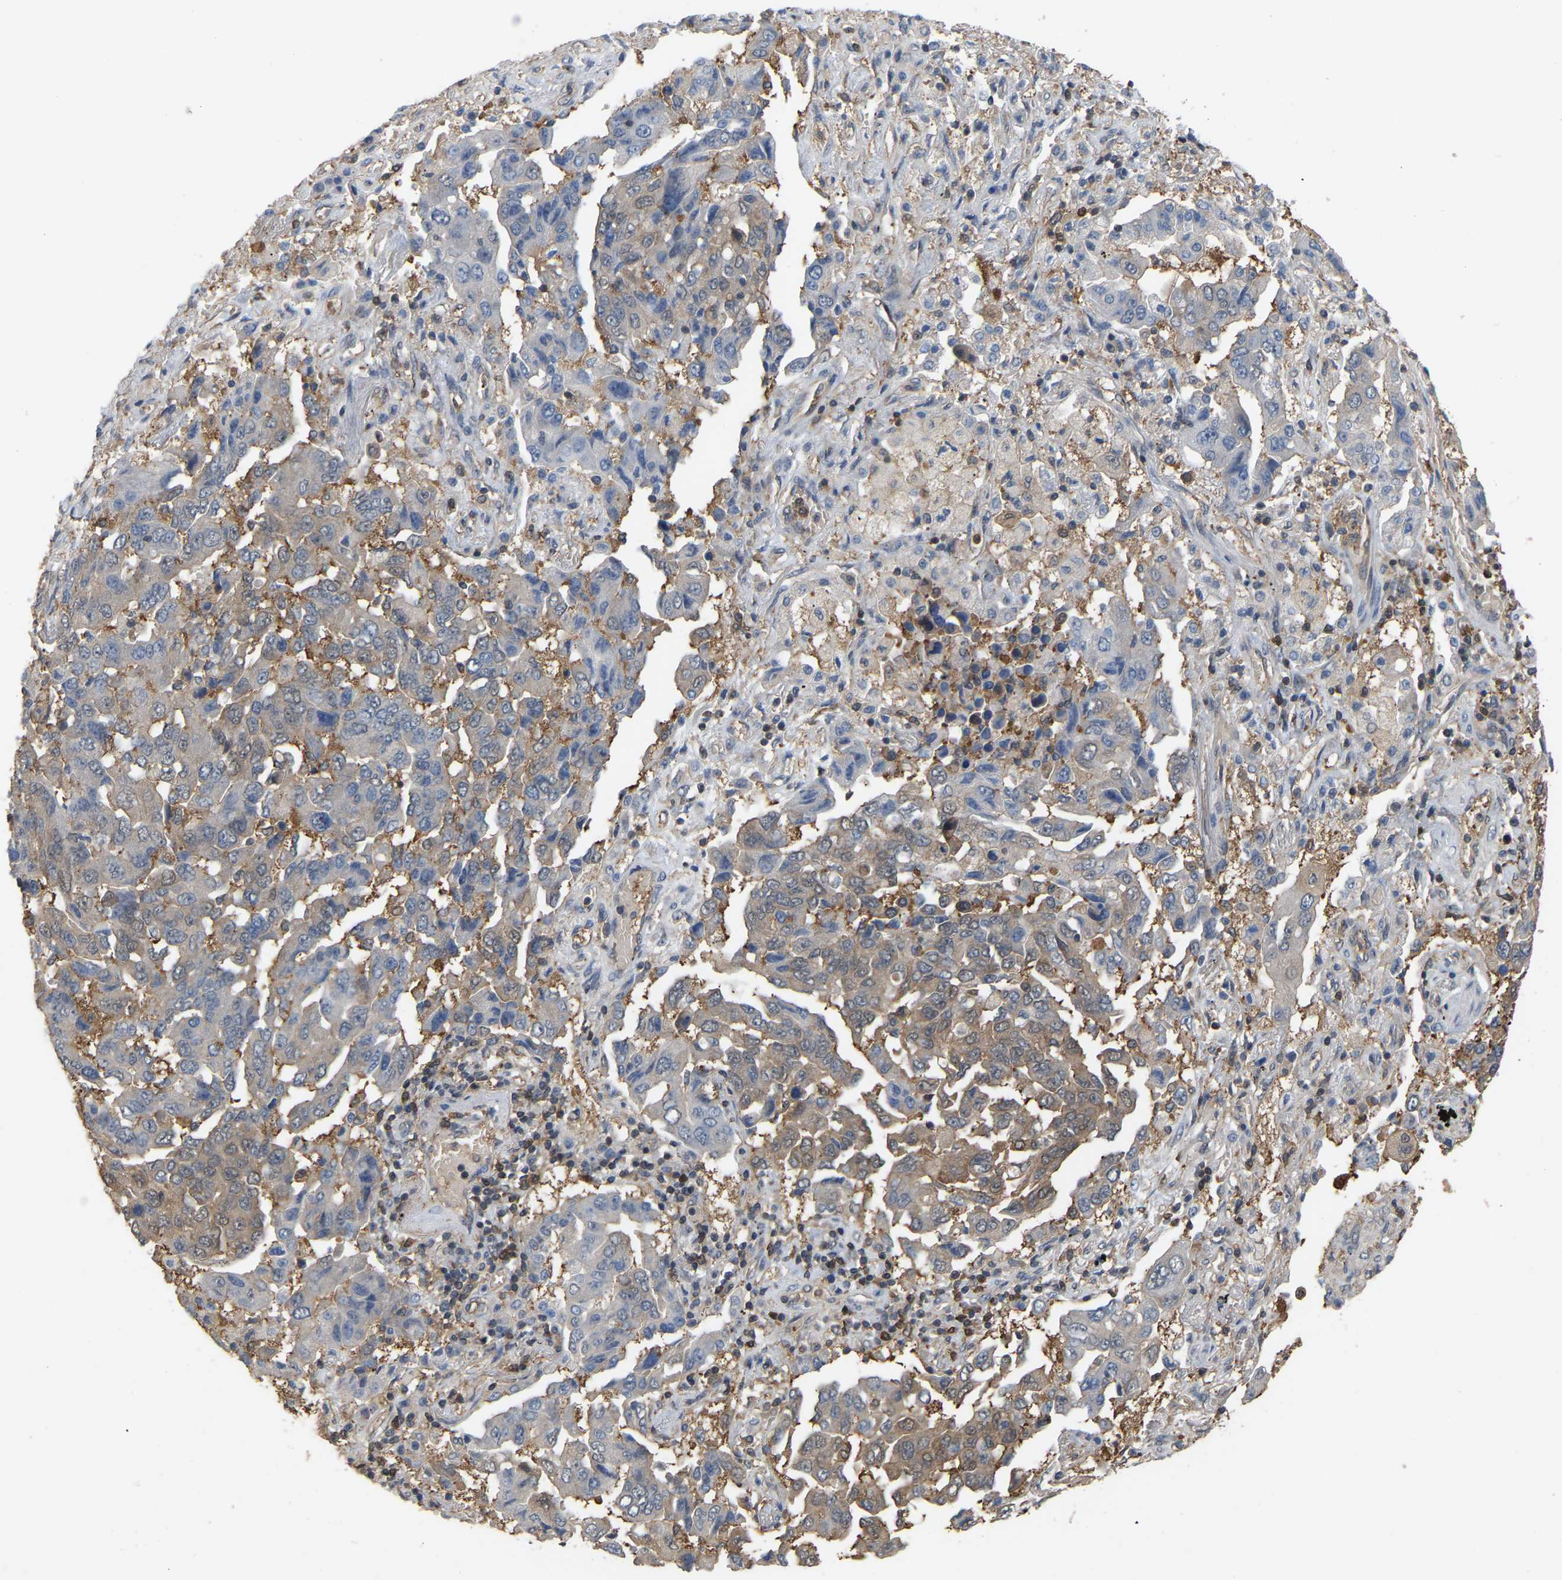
{"staining": {"intensity": "weak", "quantity": "25%-75%", "location": "cytoplasmic/membranous"}, "tissue": "lung cancer", "cell_type": "Tumor cells", "image_type": "cancer", "snomed": [{"axis": "morphology", "description": "Adenocarcinoma, NOS"}, {"axis": "topography", "description": "Lung"}], "caption": "Immunohistochemistry (IHC) photomicrograph of neoplastic tissue: lung cancer stained using IHC exhibits low levels of weak protein expression localized specifically in the cytoplasmic/membranous of tumor cells, appearing as a cytoplasmic/membranous brown color.", "gene": "MTPN", "patient": {"sex": "female", "age": 65}}